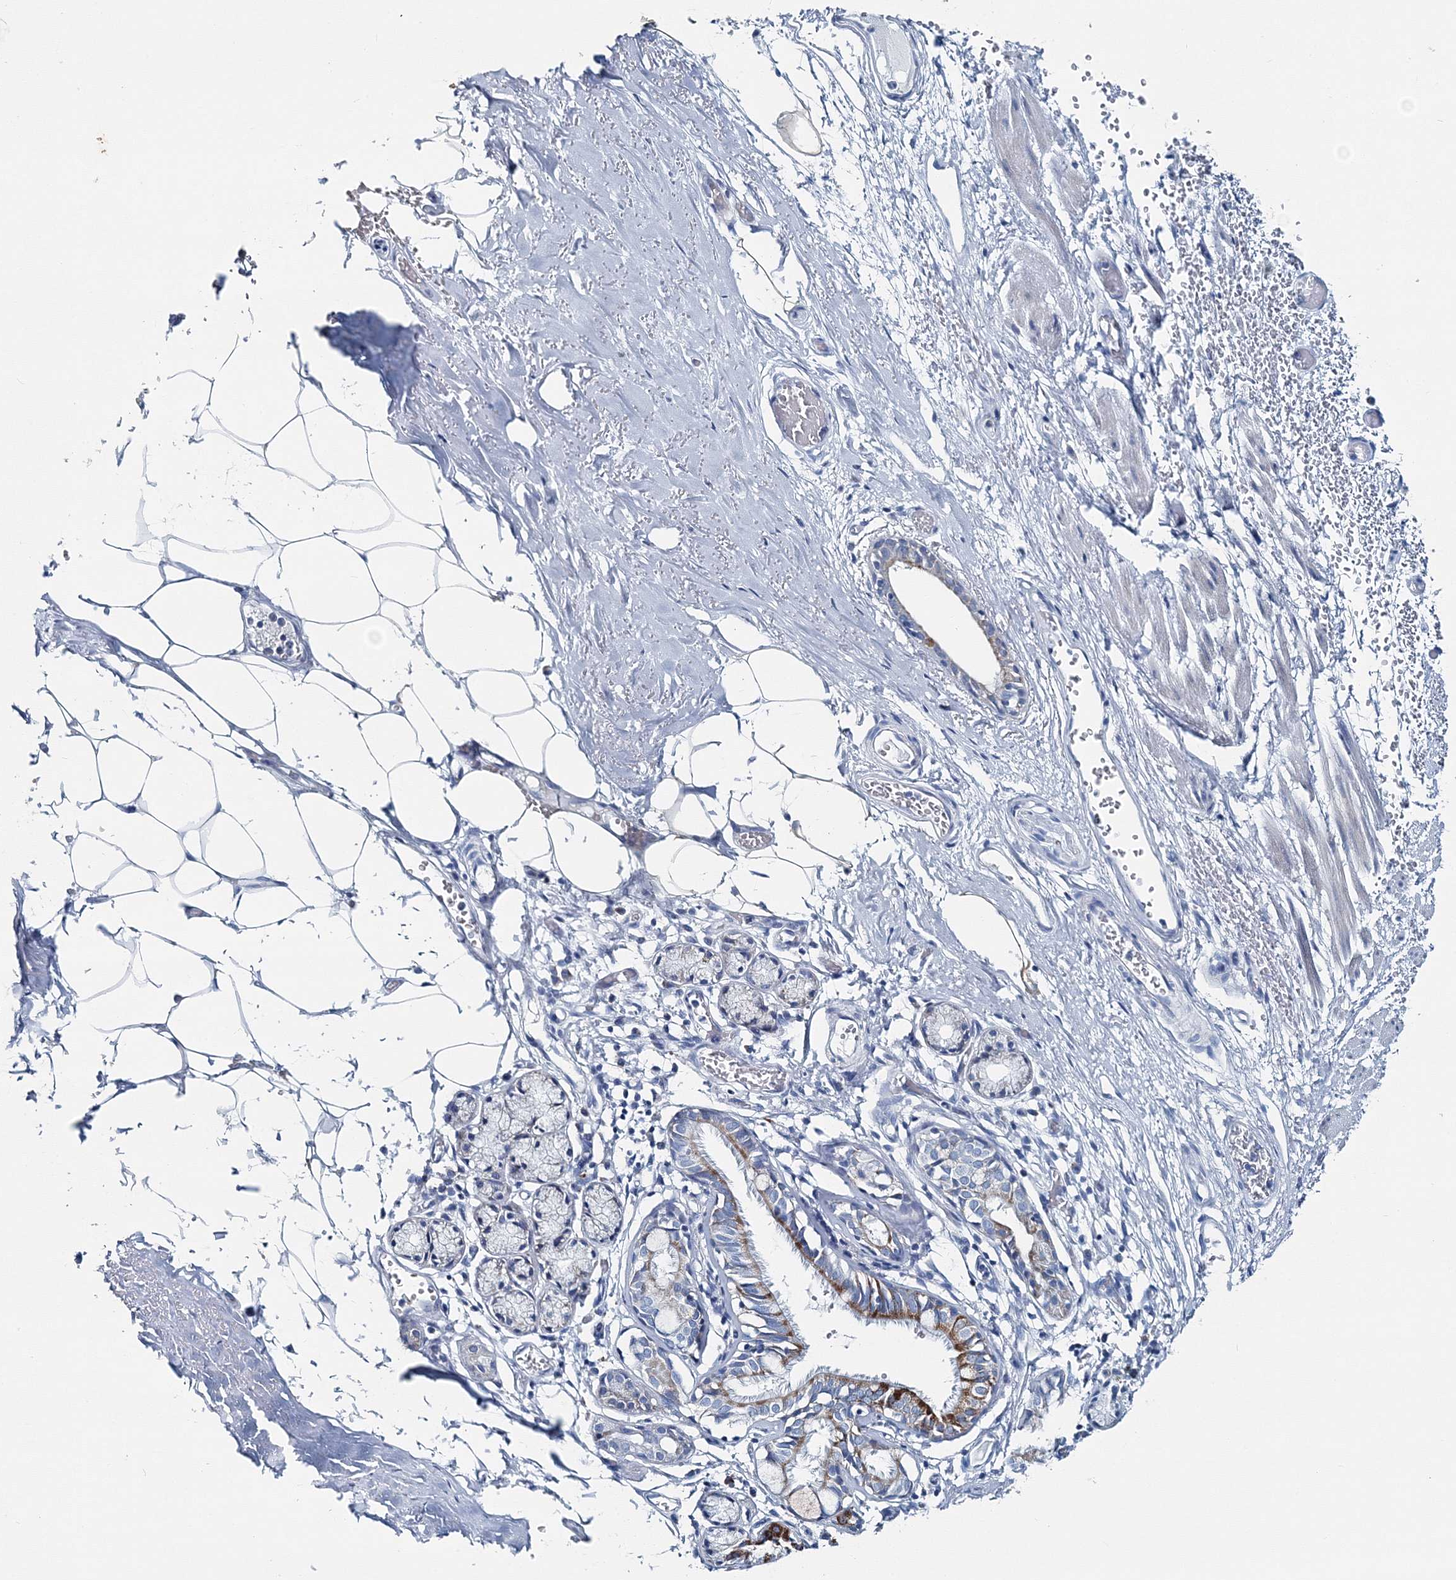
{"staining": {"intensity": "moderate", "quantity": "25%-75%", "location": "cytoplasmic/membranous"}, "tissue": "bronchus", "cell_type": "Respiratory epithelial cells", "image_type": "normal", "snomed": [{"axis": "morphology", "description": "Normal tissue, NOS"}, {"axis": "topography", "description": "Bronchus"}, {"axis": "topography", "description": "Lung"}], "caption": "Bronchus stained with IHC exhibits moderate cytoplasmic/membranous positivity in approximately 25%-75% of respiratory epithelial cells.", "gene": "GABARAPL2", "patient": {"sex": "male", "age": 56}}